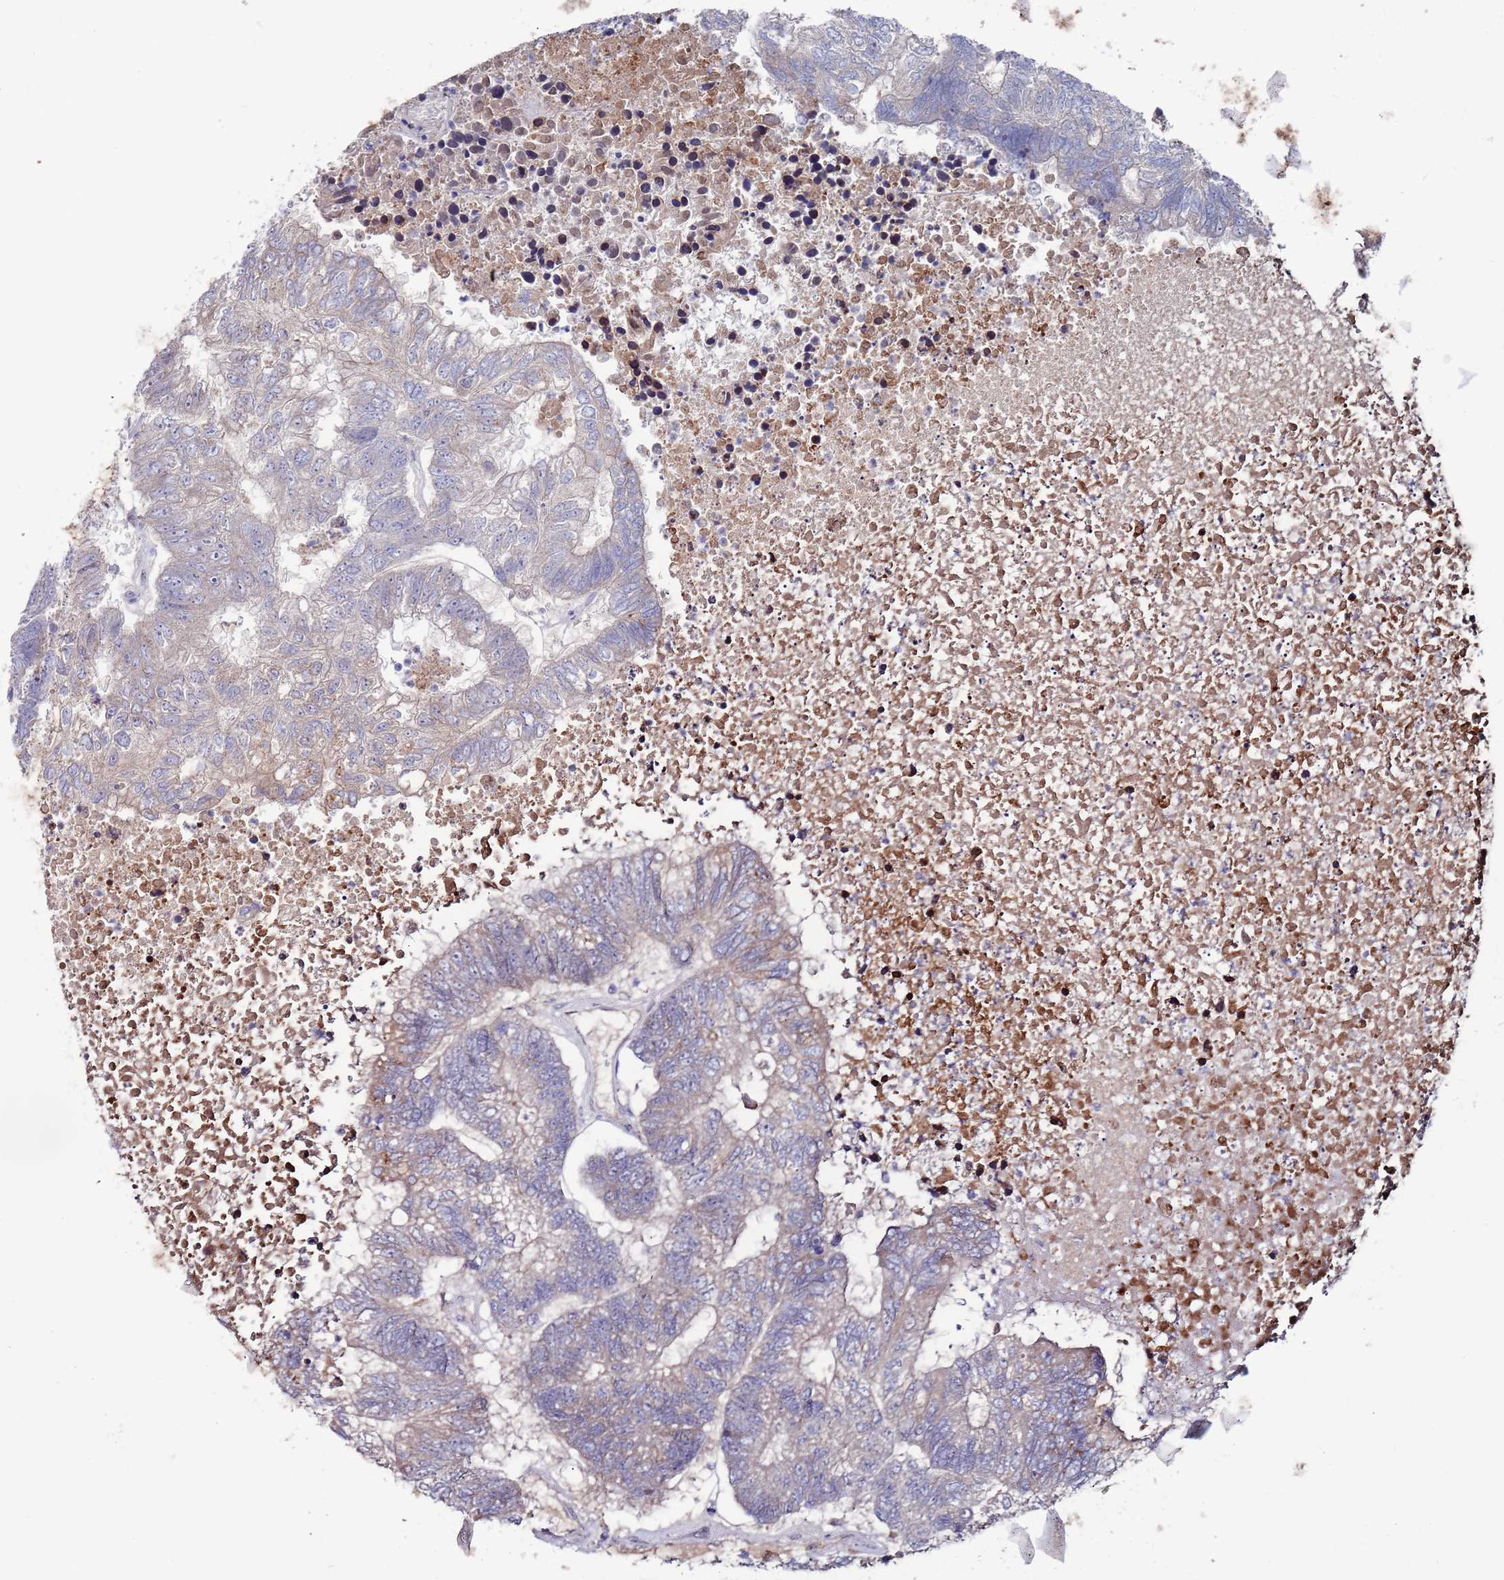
{"staining": {"intensity": "weak", "quantity": "<25%", "location": "cytoplasmic/membranous"}, "tissue": "colorectal cancer", "cell_type": "Tumor cells", "image_type": "cancer", "snomed": [{"axis": "morphology", "description": "Adenocarcinoma, NOS"}, {"axis": "topography", "description": "Colon"}], "caption": "Tumor cells are negative for brown protein staining in colorectal cancer (adenocarcinoma). (DAB immunohistochemistry with hematoxylin counter stain).", "gene": "FBXO27", "patient": {"sex": "female", "age": 48}}